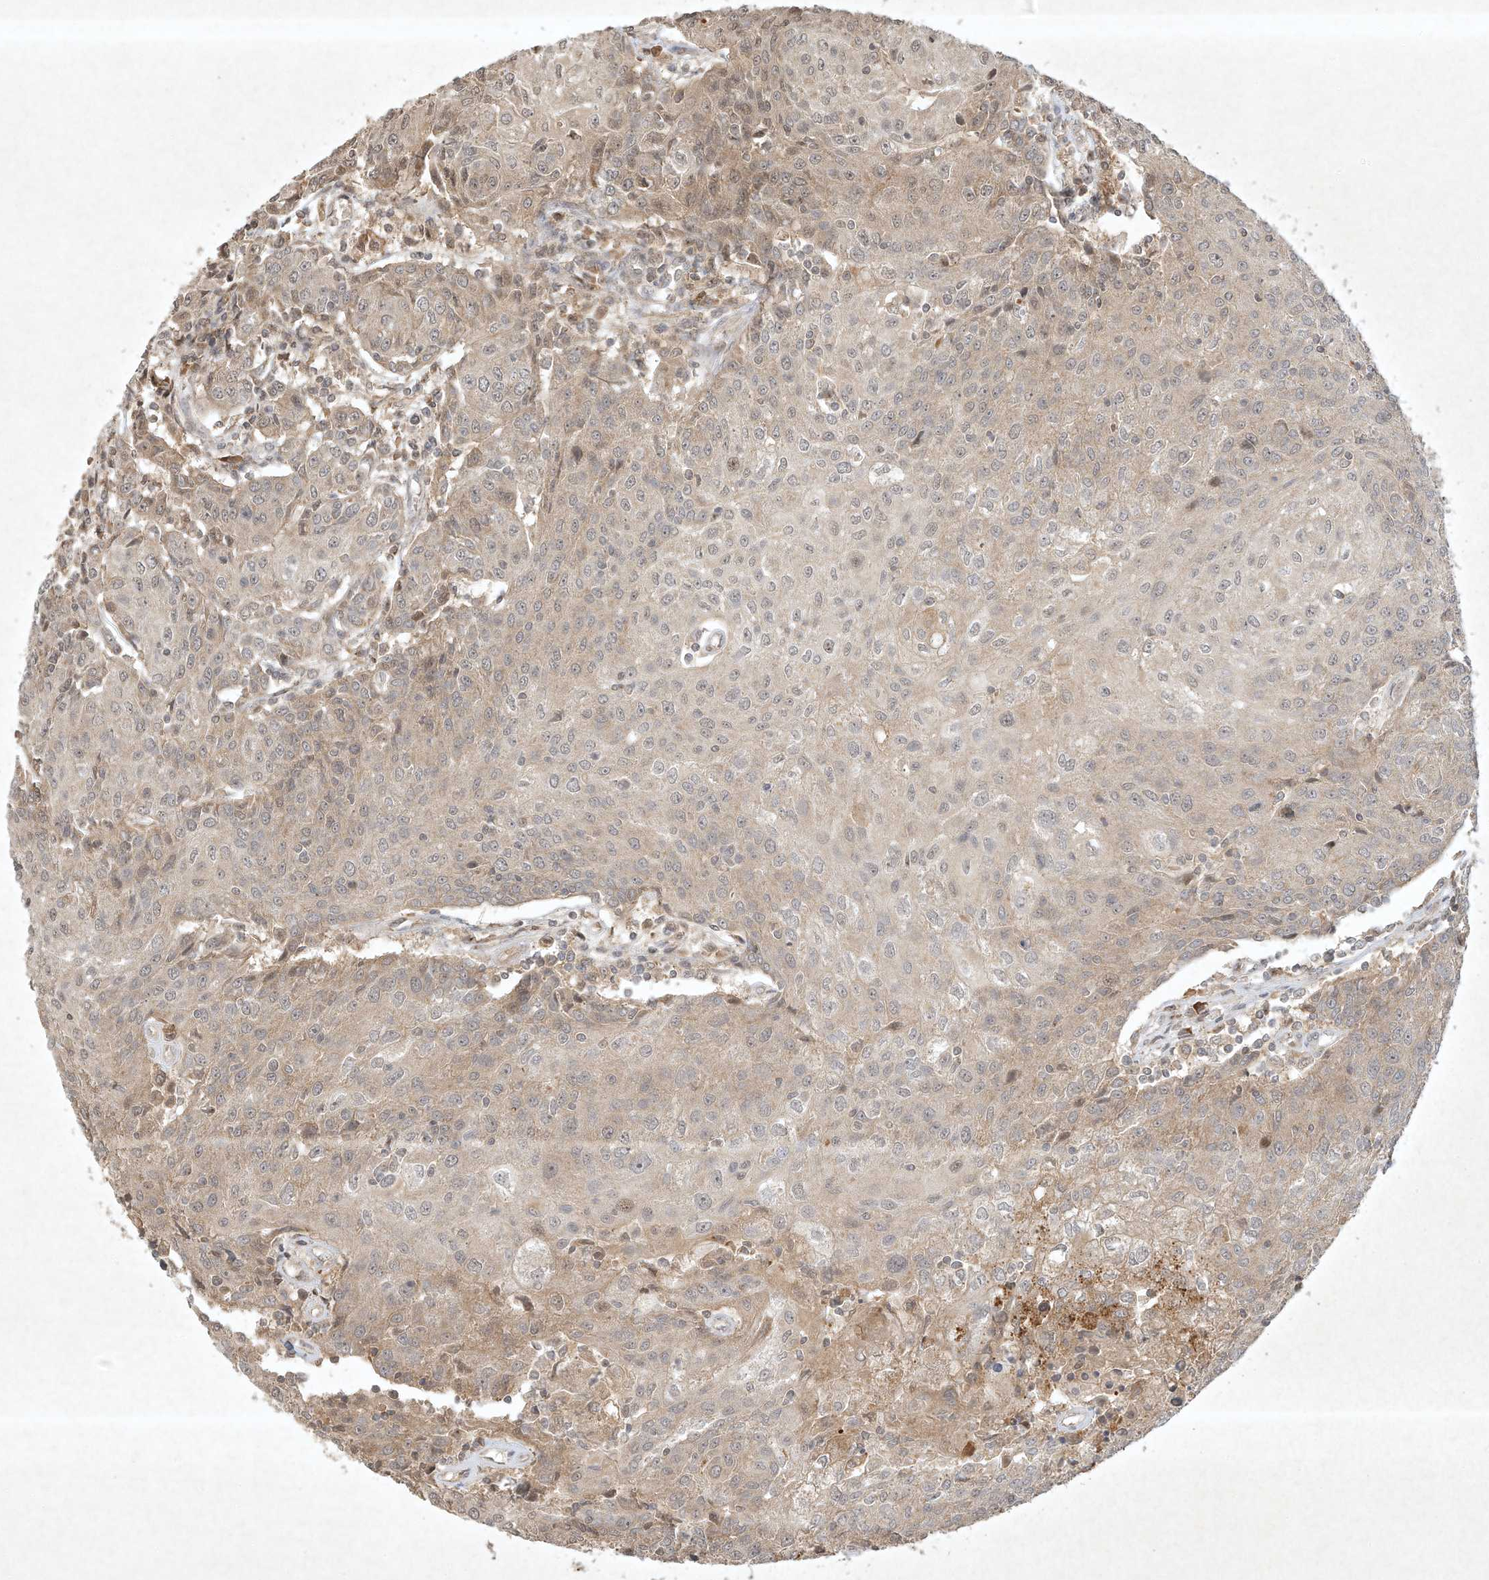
{"staining": {"intensity": "weak", "quantity": "25%-75%", "location": "cytoplasmic/membranous"}, "tissue": "urothelial cancer", "cell_type": "Tumor cells", "image_type": "cancer", "snomed": [{"axis": "morphology", "description": "Urothelial carcinoma, High grade"}, {"axis": "topography", "description": "Urinary bladder"}], "caption": "This is an image of IHC staining of urothelial carcinoma (high-grade), which shows weak expression in the cytoplasmic/membranous of tumor cells.", "gene": "BTRC", "patient": {"sex": "female", "age": 85}}